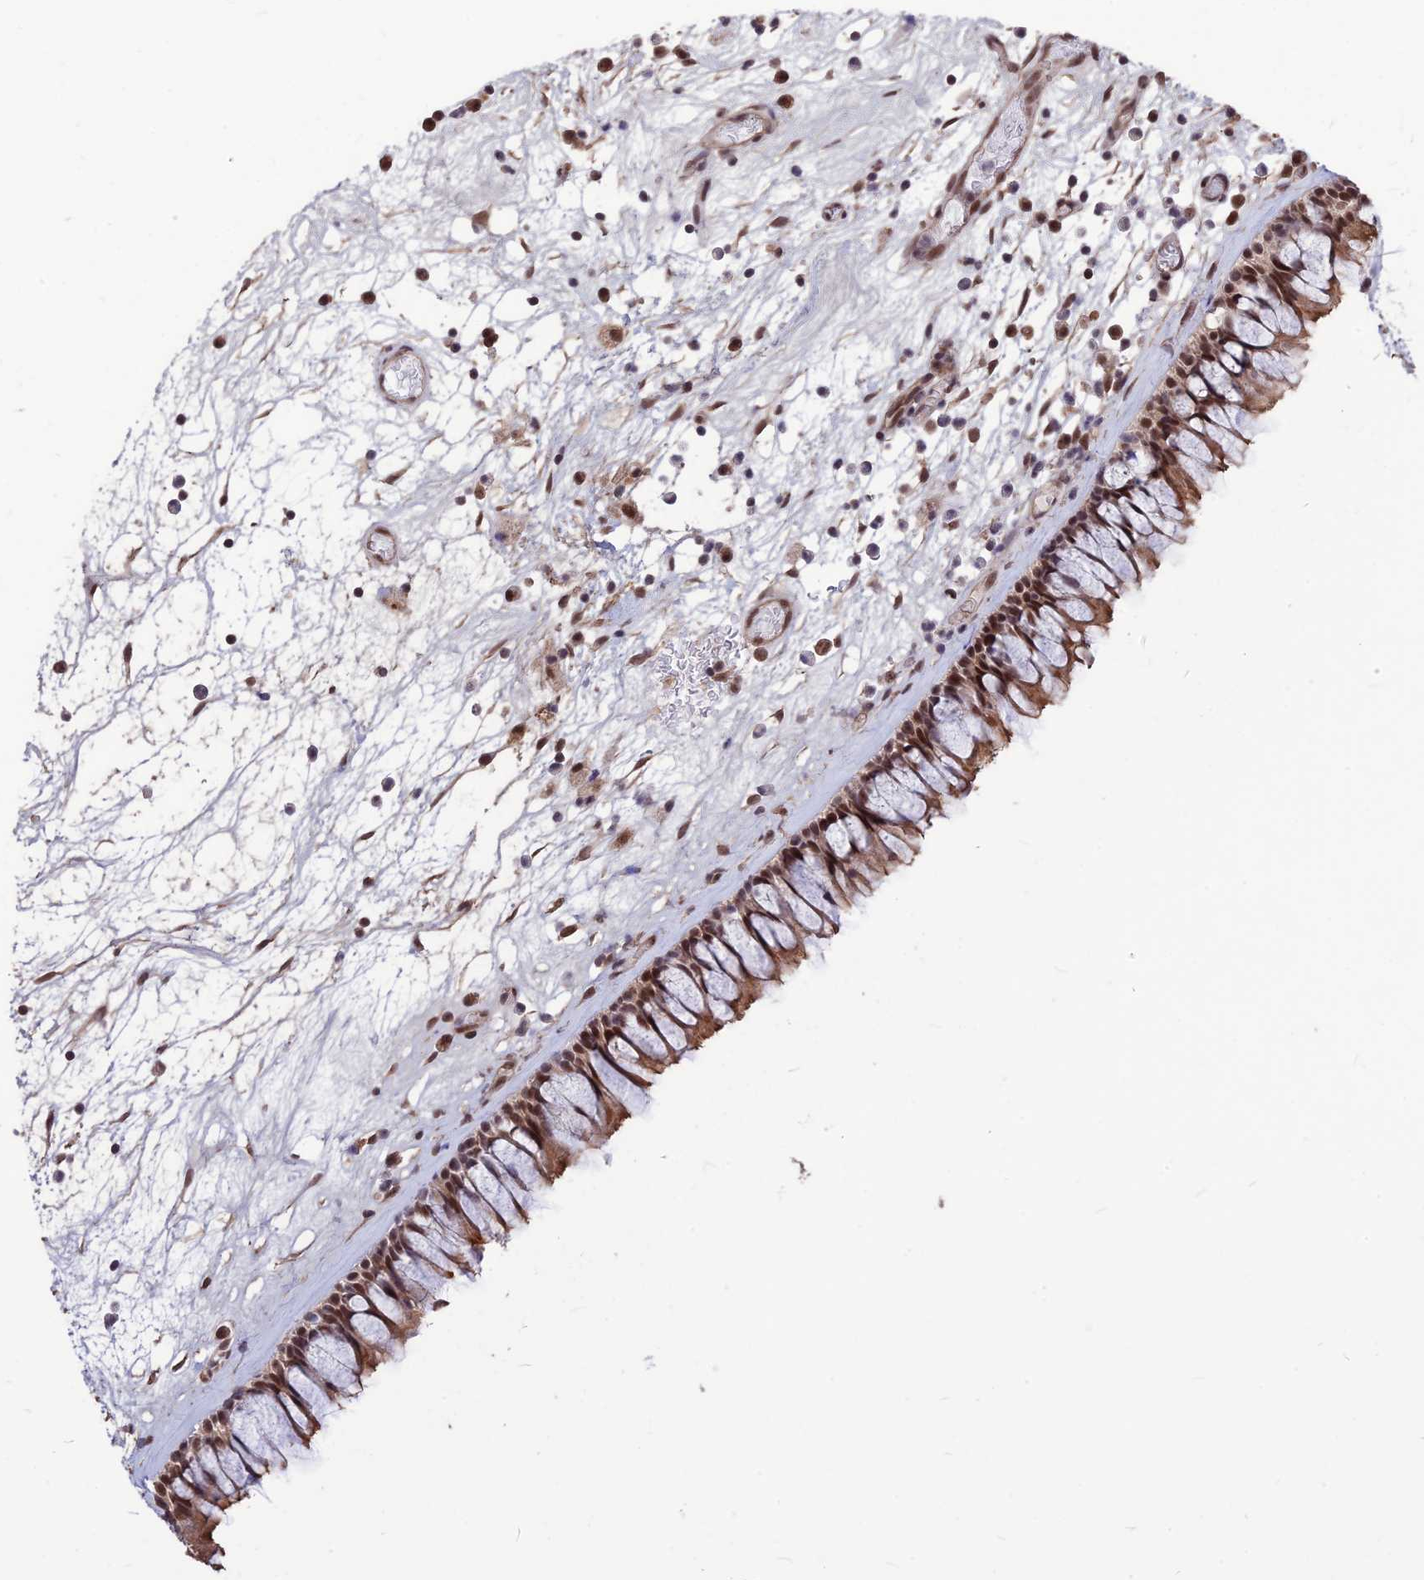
{"staining": {"intensity": "strong", "quantity": ">75%", "location": "nuclear"}, "tissue": "nasopharynx", "cell_type": "Respiratory epithelial cells", "image_type": "normal", "snomed": [{"axis": "morphology", "description": "Normal tissue, NOS"}, {"axis": "morphology", "description": "Inflammation, NOS"}, {"axis": "morphology", "description": "Malignant melanoma, Metastatic site"}, {"axis": "topography", "description": "Nasopharynx"}], "caption": "Immunohistochemical staining of unremarkable human nasopharynx shows >75% levels of strong nuclear protein positivity in approximately >75% of respiratory epithelial cells.", "gene": "DIS3", "patient": {"sex": "male", "age": 70}}